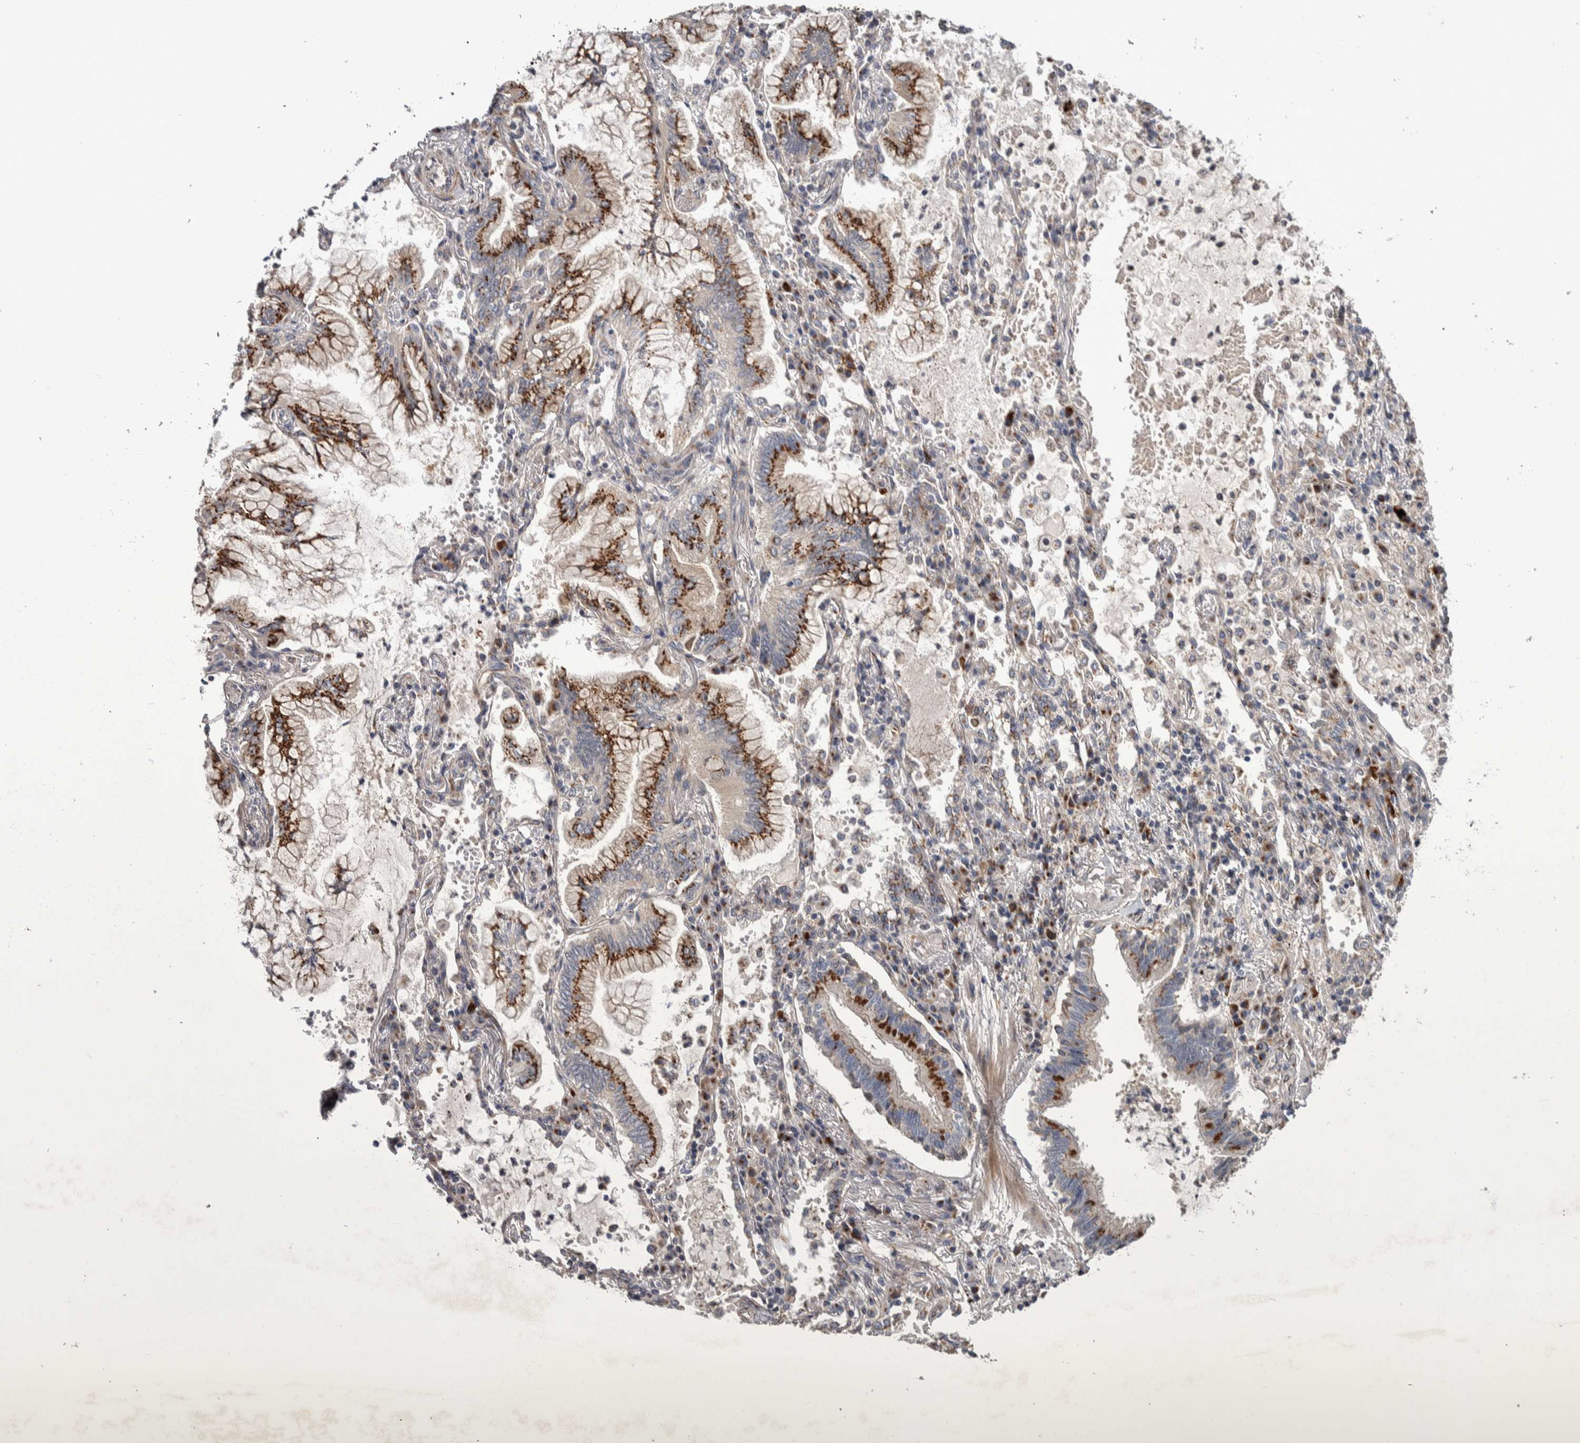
{"staining": {"intensity": "strong", "quantity": ">75%", "location": "cytoplasmic/membranous"}, "tissue": "lung cancer", "cell_type": "Tumor cells", "image_type": "cancer", "snomed": [{"axis": "morphology", "description": "Adenocarcinoma, NOS"}, {"axis": "topography", "description": "Lung"}], "caption": "There is high levels of strong cytoplasmic/membranous positivity in tumor cells of lung cancer, as demonstrated by immunohistochemical staining (brown color).", "gene": "CANT1", "patient": {"sex": "female", "age": 70}}